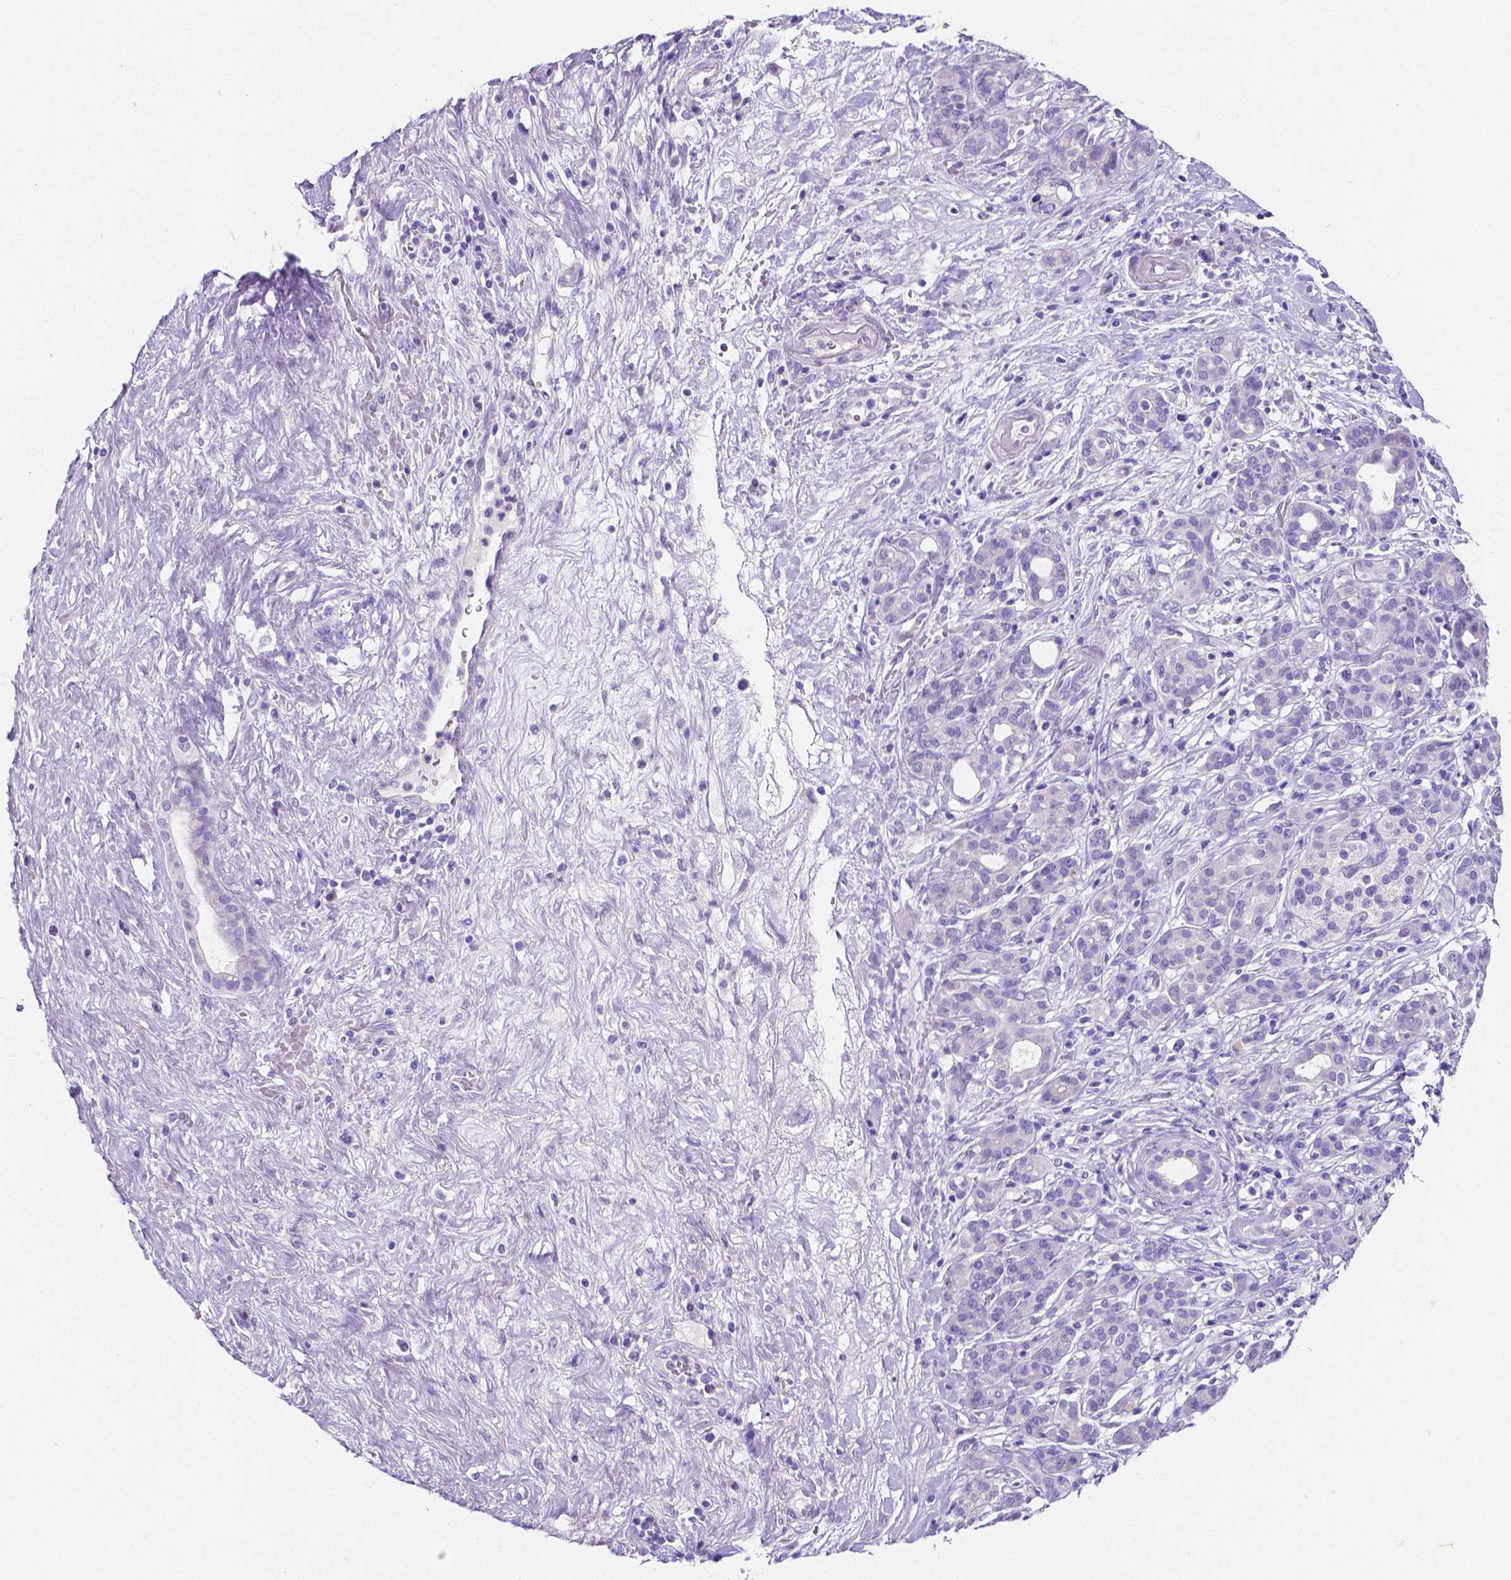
{"staining": {"intensity": "negative", "quantity": "none", "location": "none"}, "tissue": "pancreatic cancer", "cell_type": "Tumor cells", "image_type": "cancer", "snomed": [{"axis": "morphology", "description": "Adenocarcinoma, NOS"}, {"axis": "topography", "description": "Pancreas"}], "caption": "Immunohistochemical staining of pancreatic cancer exhibits no significant positivity in tumor cells.", "gene": "SATB2", "patient": {"sex": "male", "age": 44}}